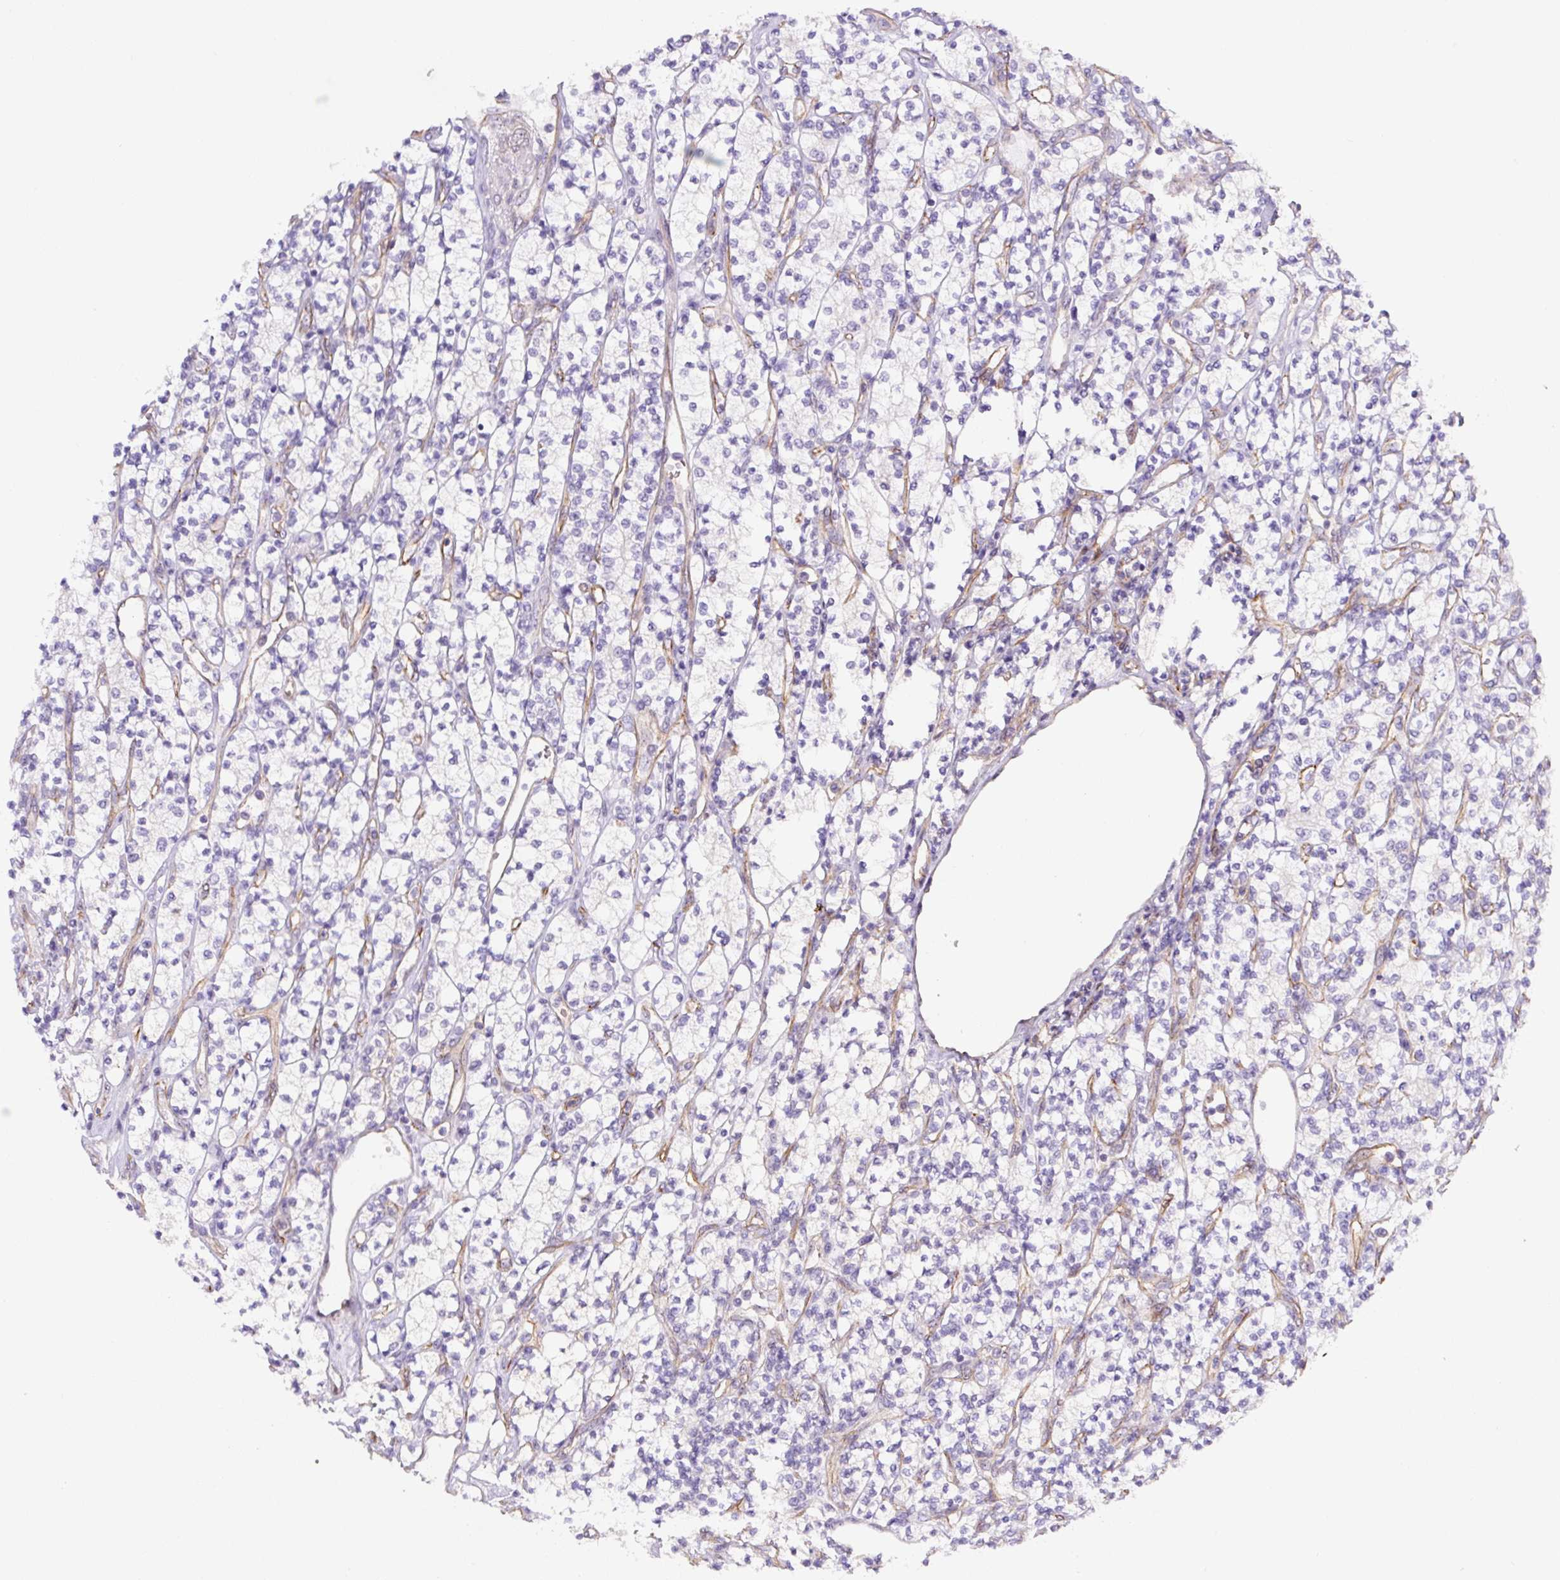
{"staining": {"intensity": "negative", "quantity": "none", "location": "none"}, "tissue": "renal cancer", "cell_type": "Tumor cells", "image_type": "cancer", "snomed": [{"axis": "morphology", "description": "Adenocarcinoma, NOS"}, {"axis": "topography", "description": "Kidney"}], "caption": "Tumor cells show no significant protein positivity in renal cancer.", "gene": "MYO5C", "patient": {"sex": "male", "age": 77}}